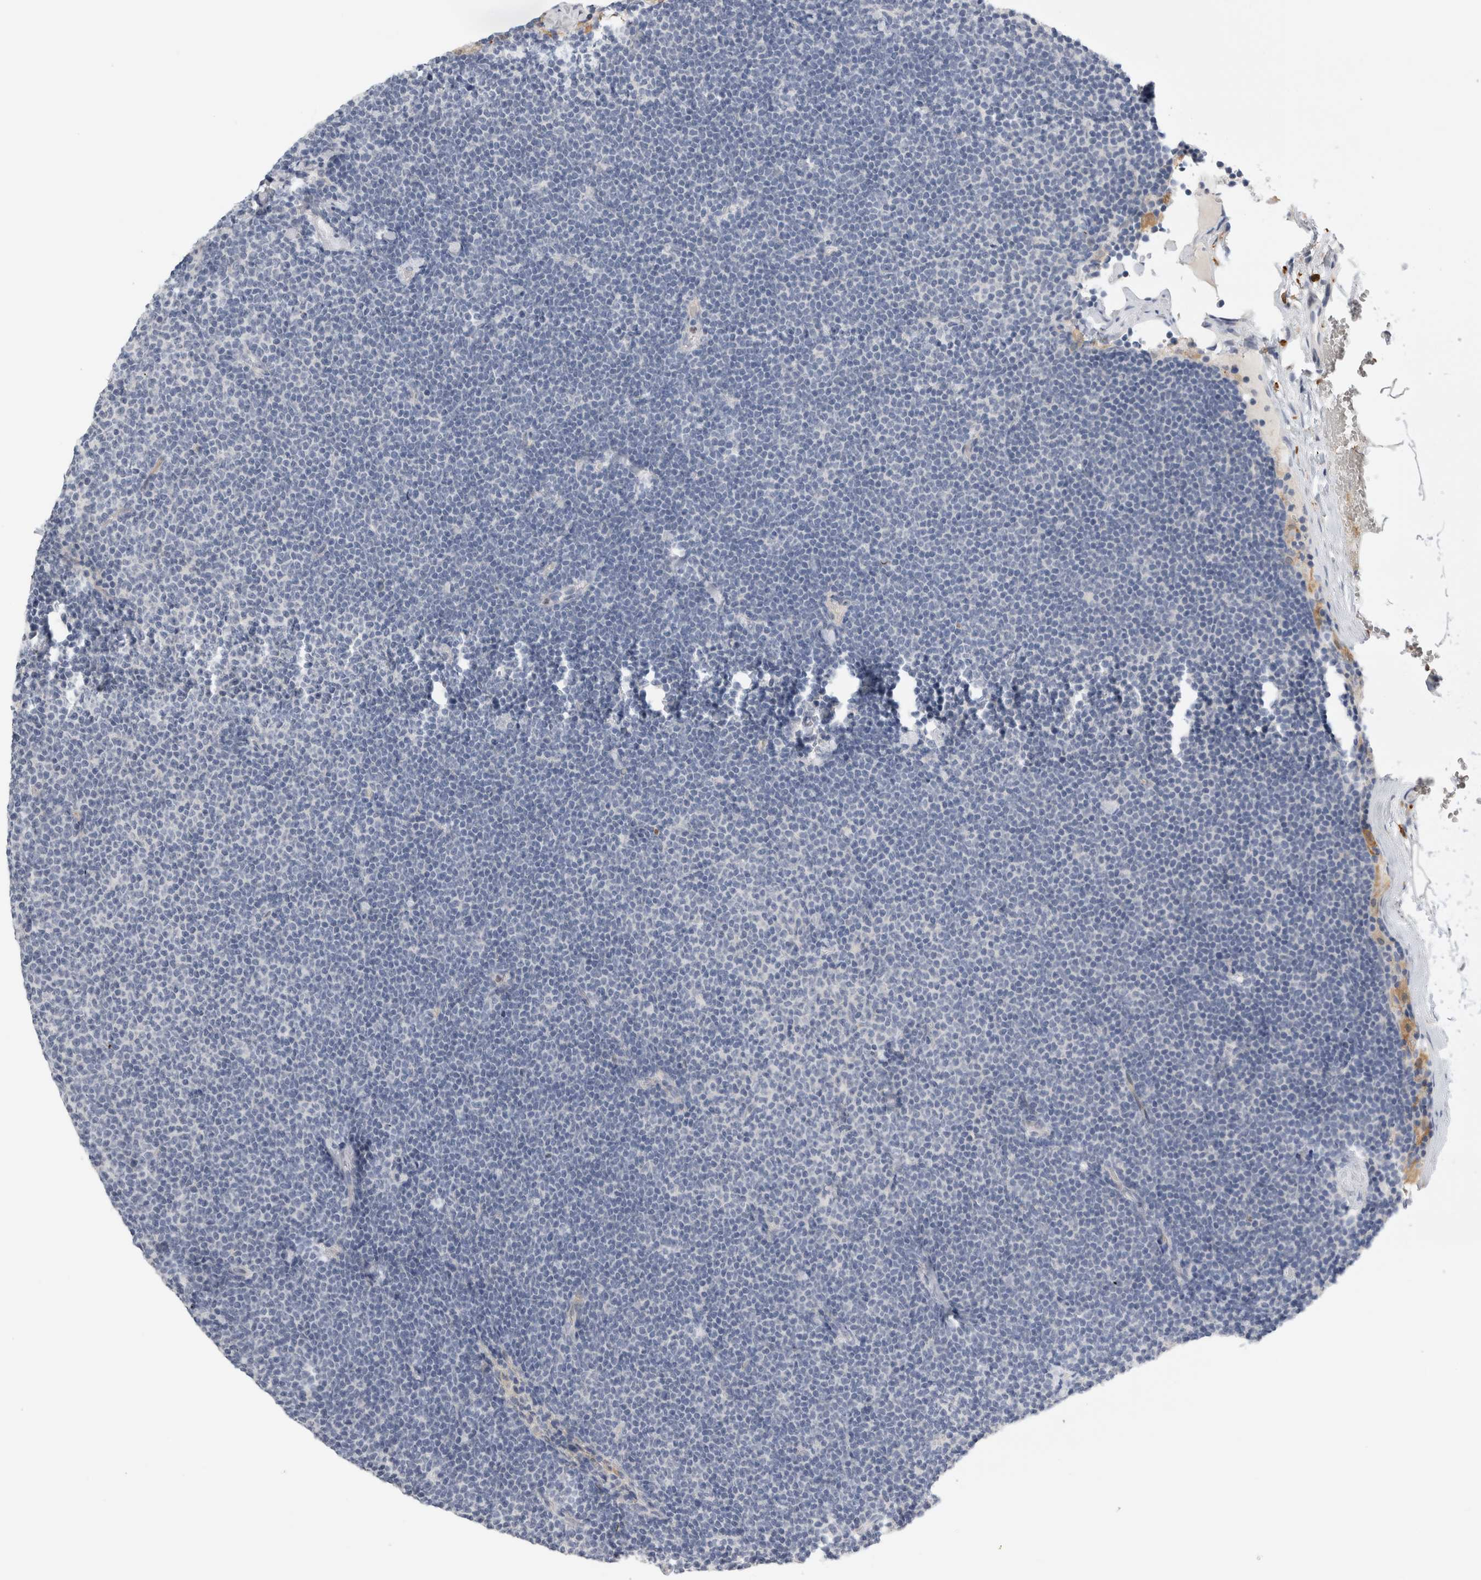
{"staining": {"intensity": "negative", "quantity": "none", "location": "none"}, "tissue": "lymphoma", "cell_type": "Tumor cells", "image_type": "cancer", "snomed": [{"axis": "morphology", "description": "Malignant lymphoma, non-Hodgkin's type, Low grade"}, {"axis": "topography", "description": "Lymph node"}], "caption": "Micrograph shows no significant protein positivity in tumor cells of lymphoma.", "gene": "SLC20A2", "patient": {"sex": "female", "age": 53}}